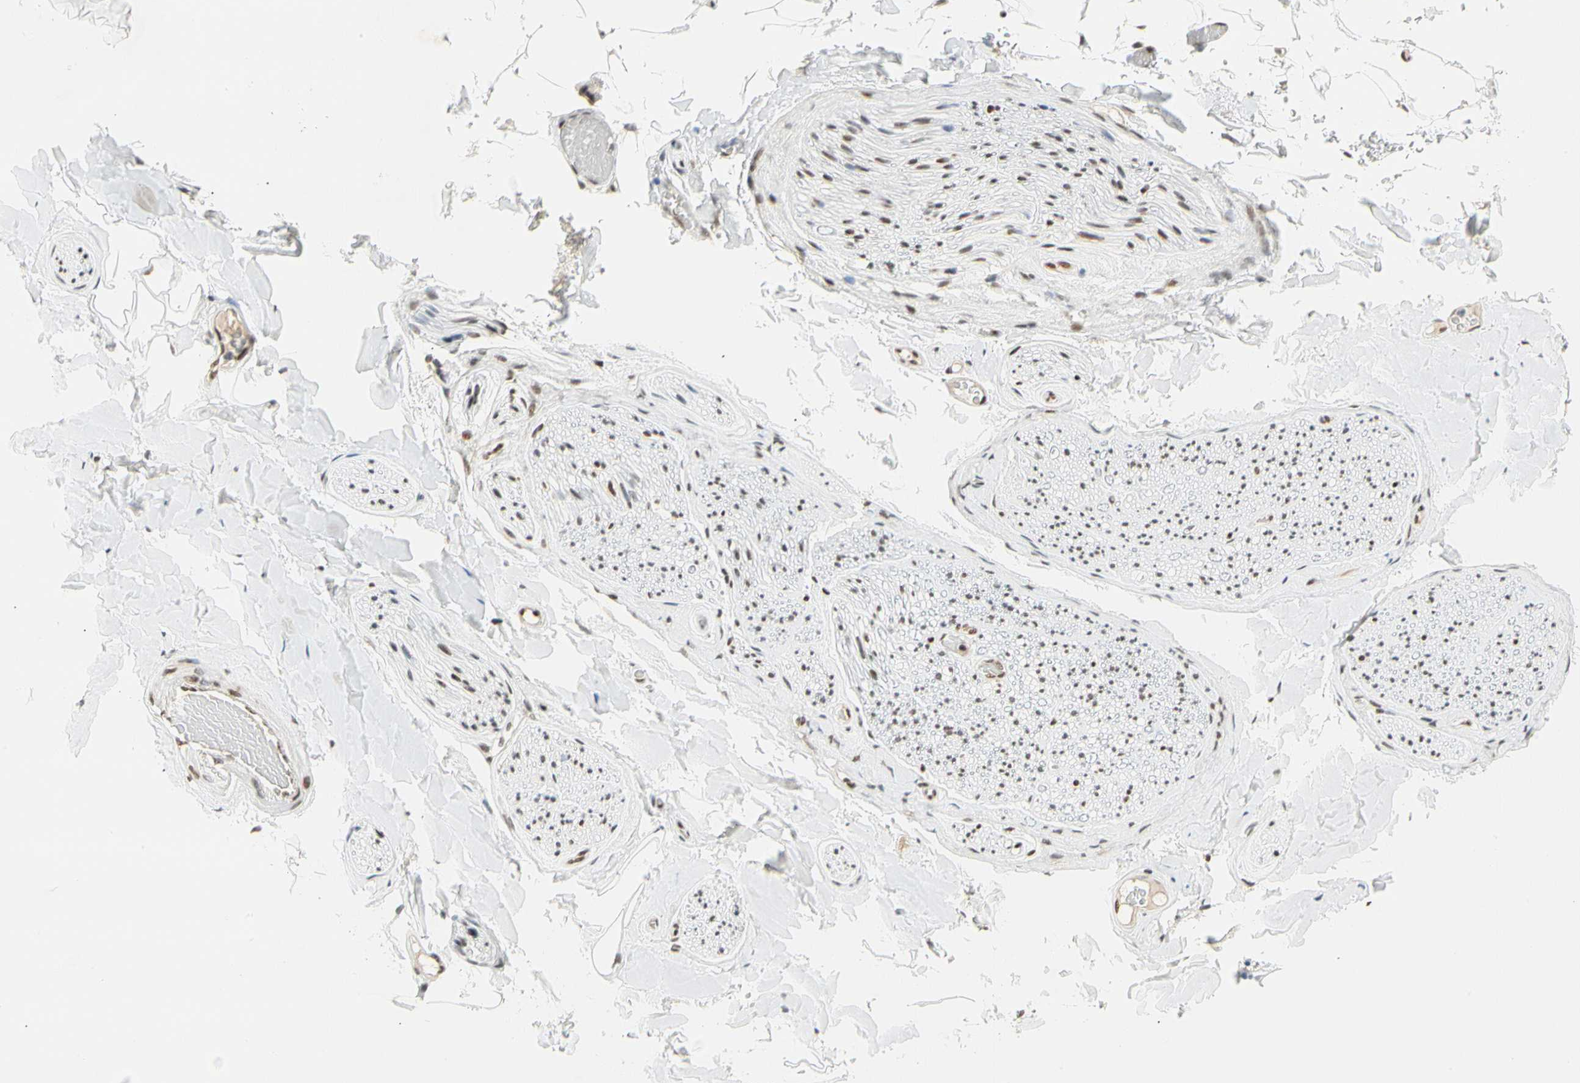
{"staining": {"intensity": "moderate", "quantity": ">75%", "location": "nuclear"}, "tissue": "adipose tissue", "cell_type": "Adipocytes", "image_type": "normal", "snomed": [{"axis": "morphology", "description": "Normal tissue, NOS"}, {"axis": "topography", "description": "Peripheral nerve tissue"}], "caption": "Benign adipose tissue was stained to show a protein in brown. There is medium levels of moderate nuclear expression in approximately >75% of adipocytes.", "gene": "ZSCAN16", "patient": {"sex": "male", "age": 70}}